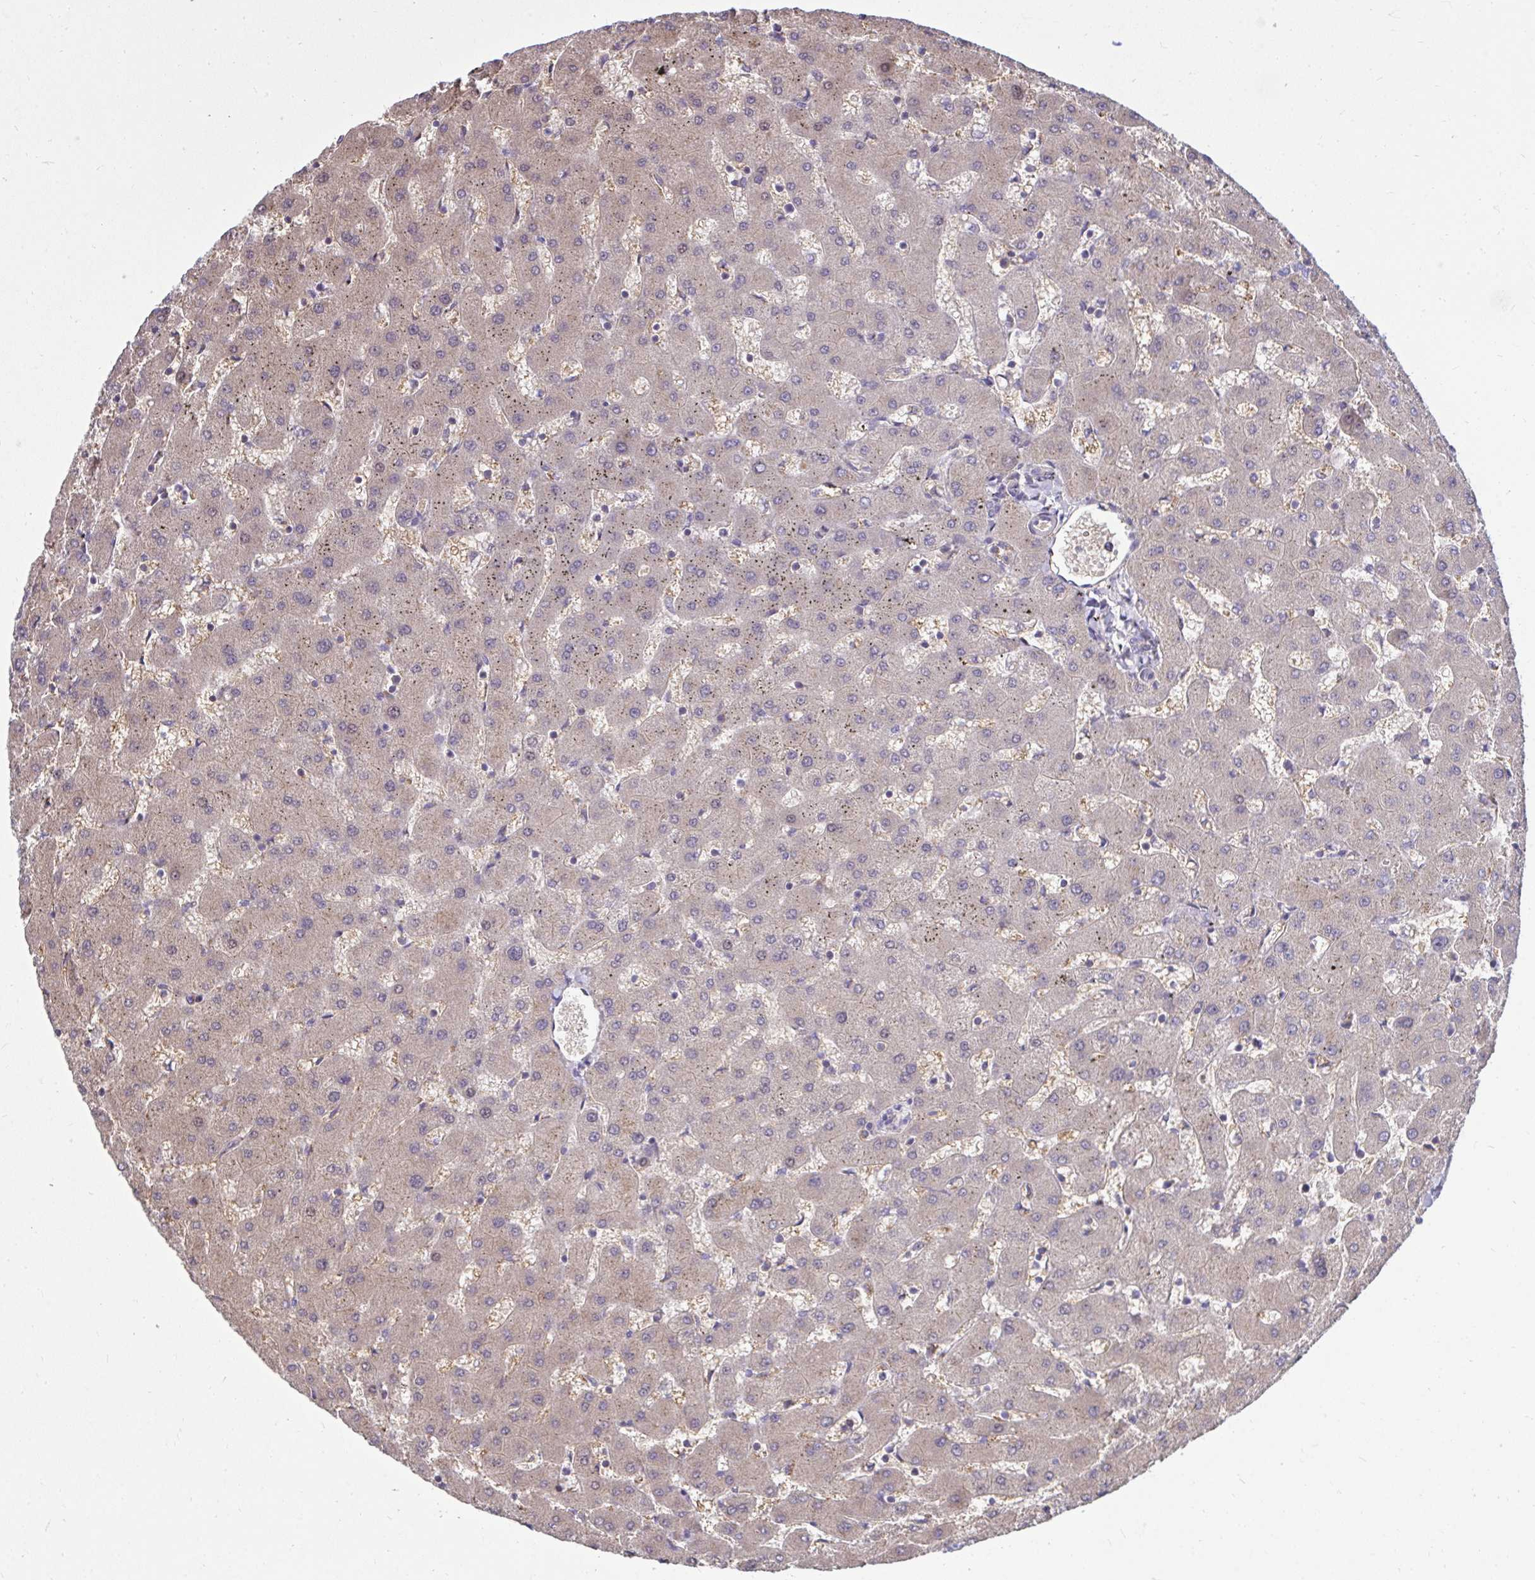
{"staining": {"intensity": "negative", "quantity": "none", "location": "none"}, "tissue": "liver", "cell_type": "Cholangiocytes", "image_type": "normal", "snomed": [{"axis": "morphology", "description": "Normal tissue, NOS"}, {"axis": "topography", "description": "Liver"}], "caption": "Protein analysis of normal liver displays no significant positivity in cholangiocytes. (DAB (3,3'-diaminobenzidine) immunohistochemistry (IHC), high magnification).", "gene": "ZSCAN25", "patient": {"sex": "female", "age": 63}}